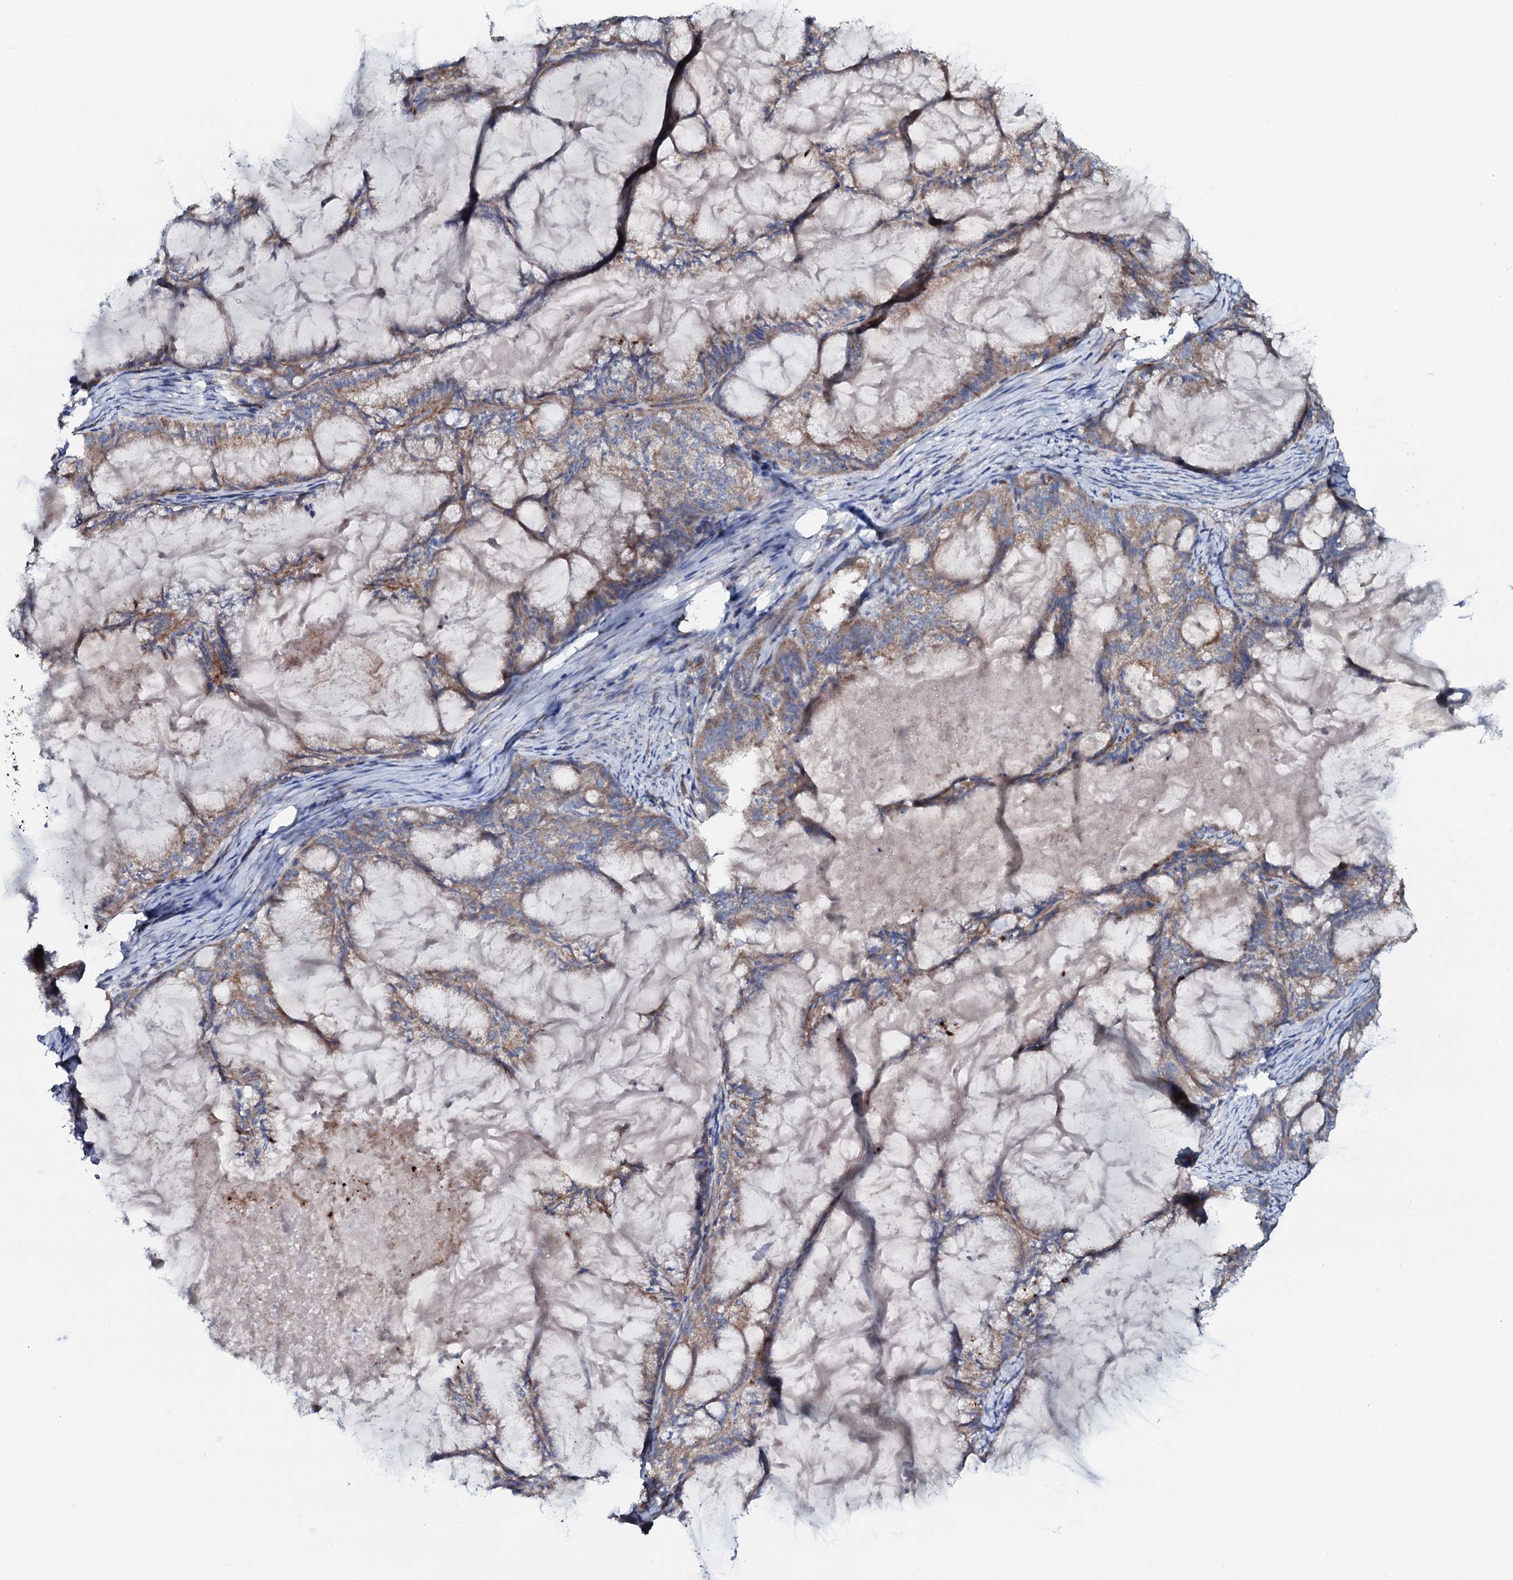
{"staining": {"intensity": "moderate", "quantity": ">75%", "location": "cytoplasmic/membranous"}, "tissue": "endometrial cancer", "cell_type": "Tumor cells", "image_type": "cancer", "snomed": [{"axis": "morphology", "description": "Adenocarcinoma, NOS"}, {"axis": "topography", "description": "Endometrium"}], "caption": "About >75% of tumor cells in human adenocarcinoma (endometrial) reveal moderate cytoplasmic/membranous protein staining as visualized by brown immunohistochemical staining.", "gene": "STARD13", "patient": {"sex": "female", "age": 86}}